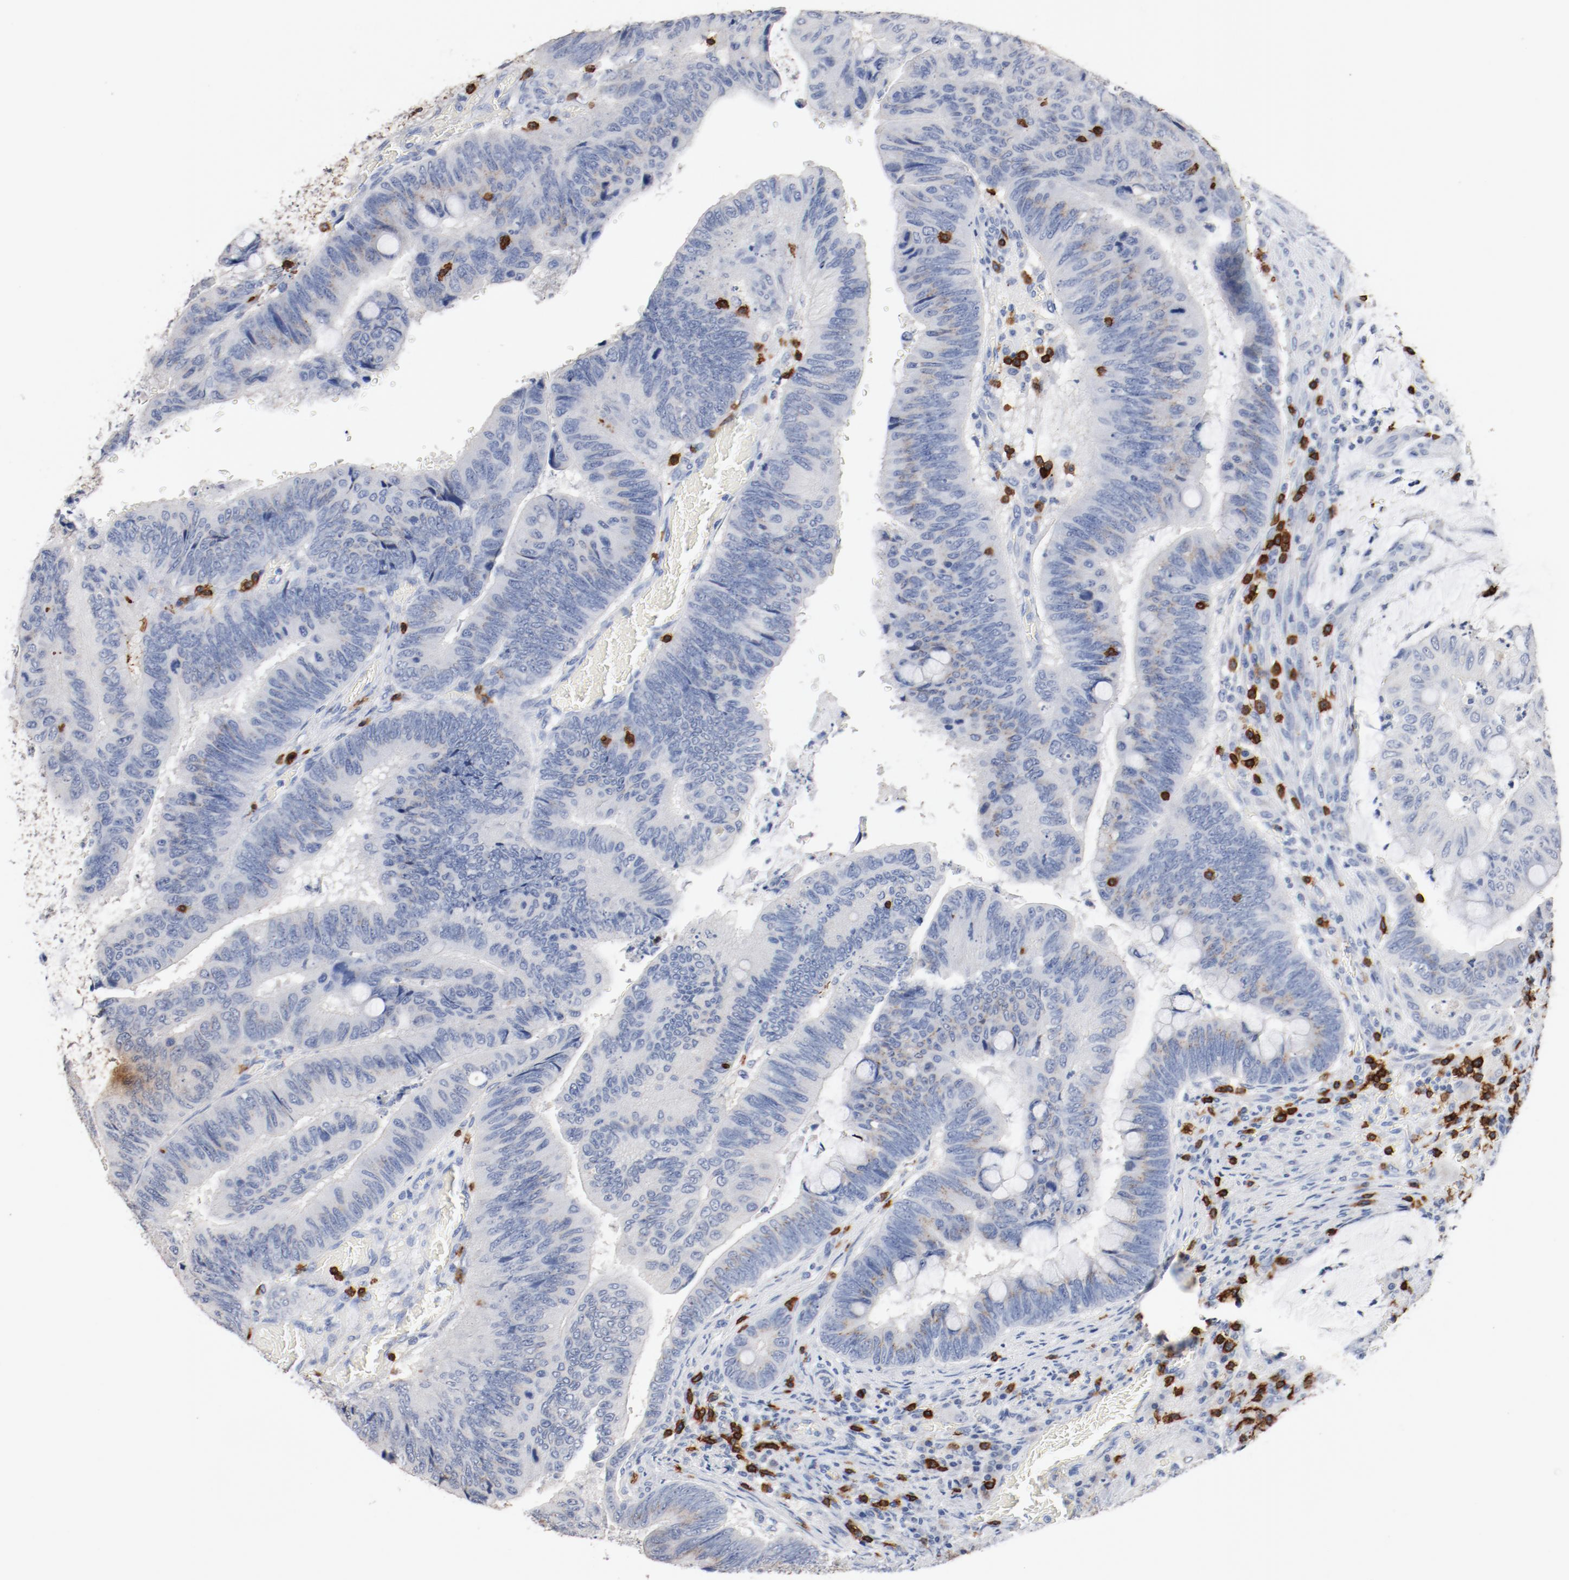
{"staining": {"intensity": "weak", "quantity": "<25%", "location": "cytoplasmic/membranous"}, "tissue": "colorectal cancer", "cell_type": "Tumor cells", "image_type": "cancer", "snomed": [{"axis": "morphology", "description": "Normal tissue, NOS"}, {"axis": "morphology", "description": "Adenocarcinoma, NOS"}, {"axis": "topography", "description": "Rectum"}], "caption": "Immunohistochemistry image of human colorectal cancer stained for a protein (brown), which displays no expression in tumor cells. The staining is performed using DAB brown chromogen with nuclei counter-stained in using hematoxylin.", "gene": "CD247", "patient": {"sex": "male", "age": 92}}